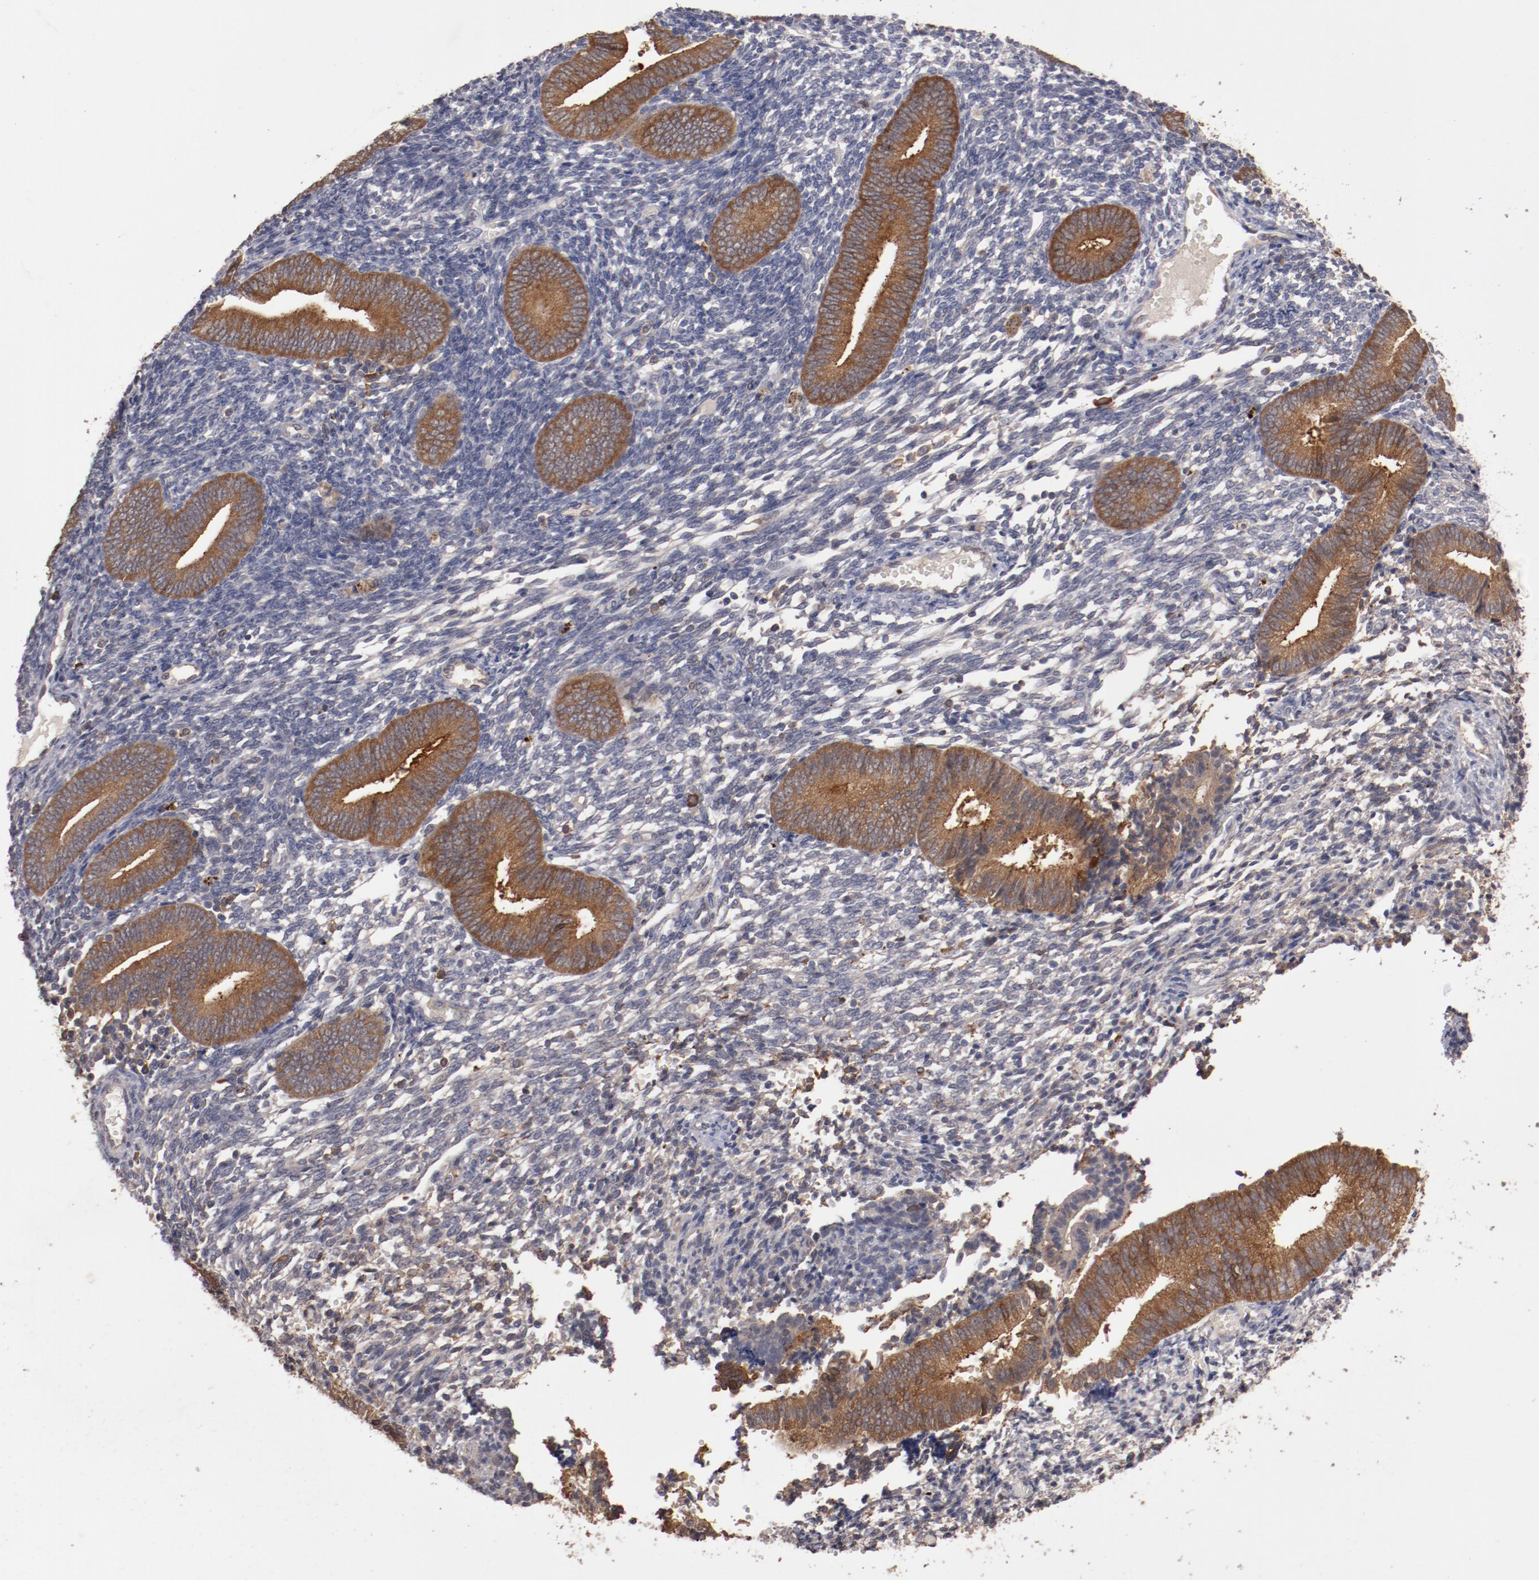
{"staining": {"intensity": "negative", "quantity": "none", "location": "none"}, "tissue": "endometrium", "cell_type": "Cells in endometrial stroma", "image_type": "normal", "snomed": [{"axis": "morphology", "description": "Normal tissue, NOS"}, {"axis": "topography", "description": "Uterus"}, {"axis": "topography", "description": "Endometrium"}], "caption": "A micrograph of endometrium stained for a protein reveals no brown staining in cells in endometrial stroma. (Immunohistochemistry, brightfield microscopy, high magnification).", "gene": "LRRC75B", "patient": {"sex": "female", "age": 33}}